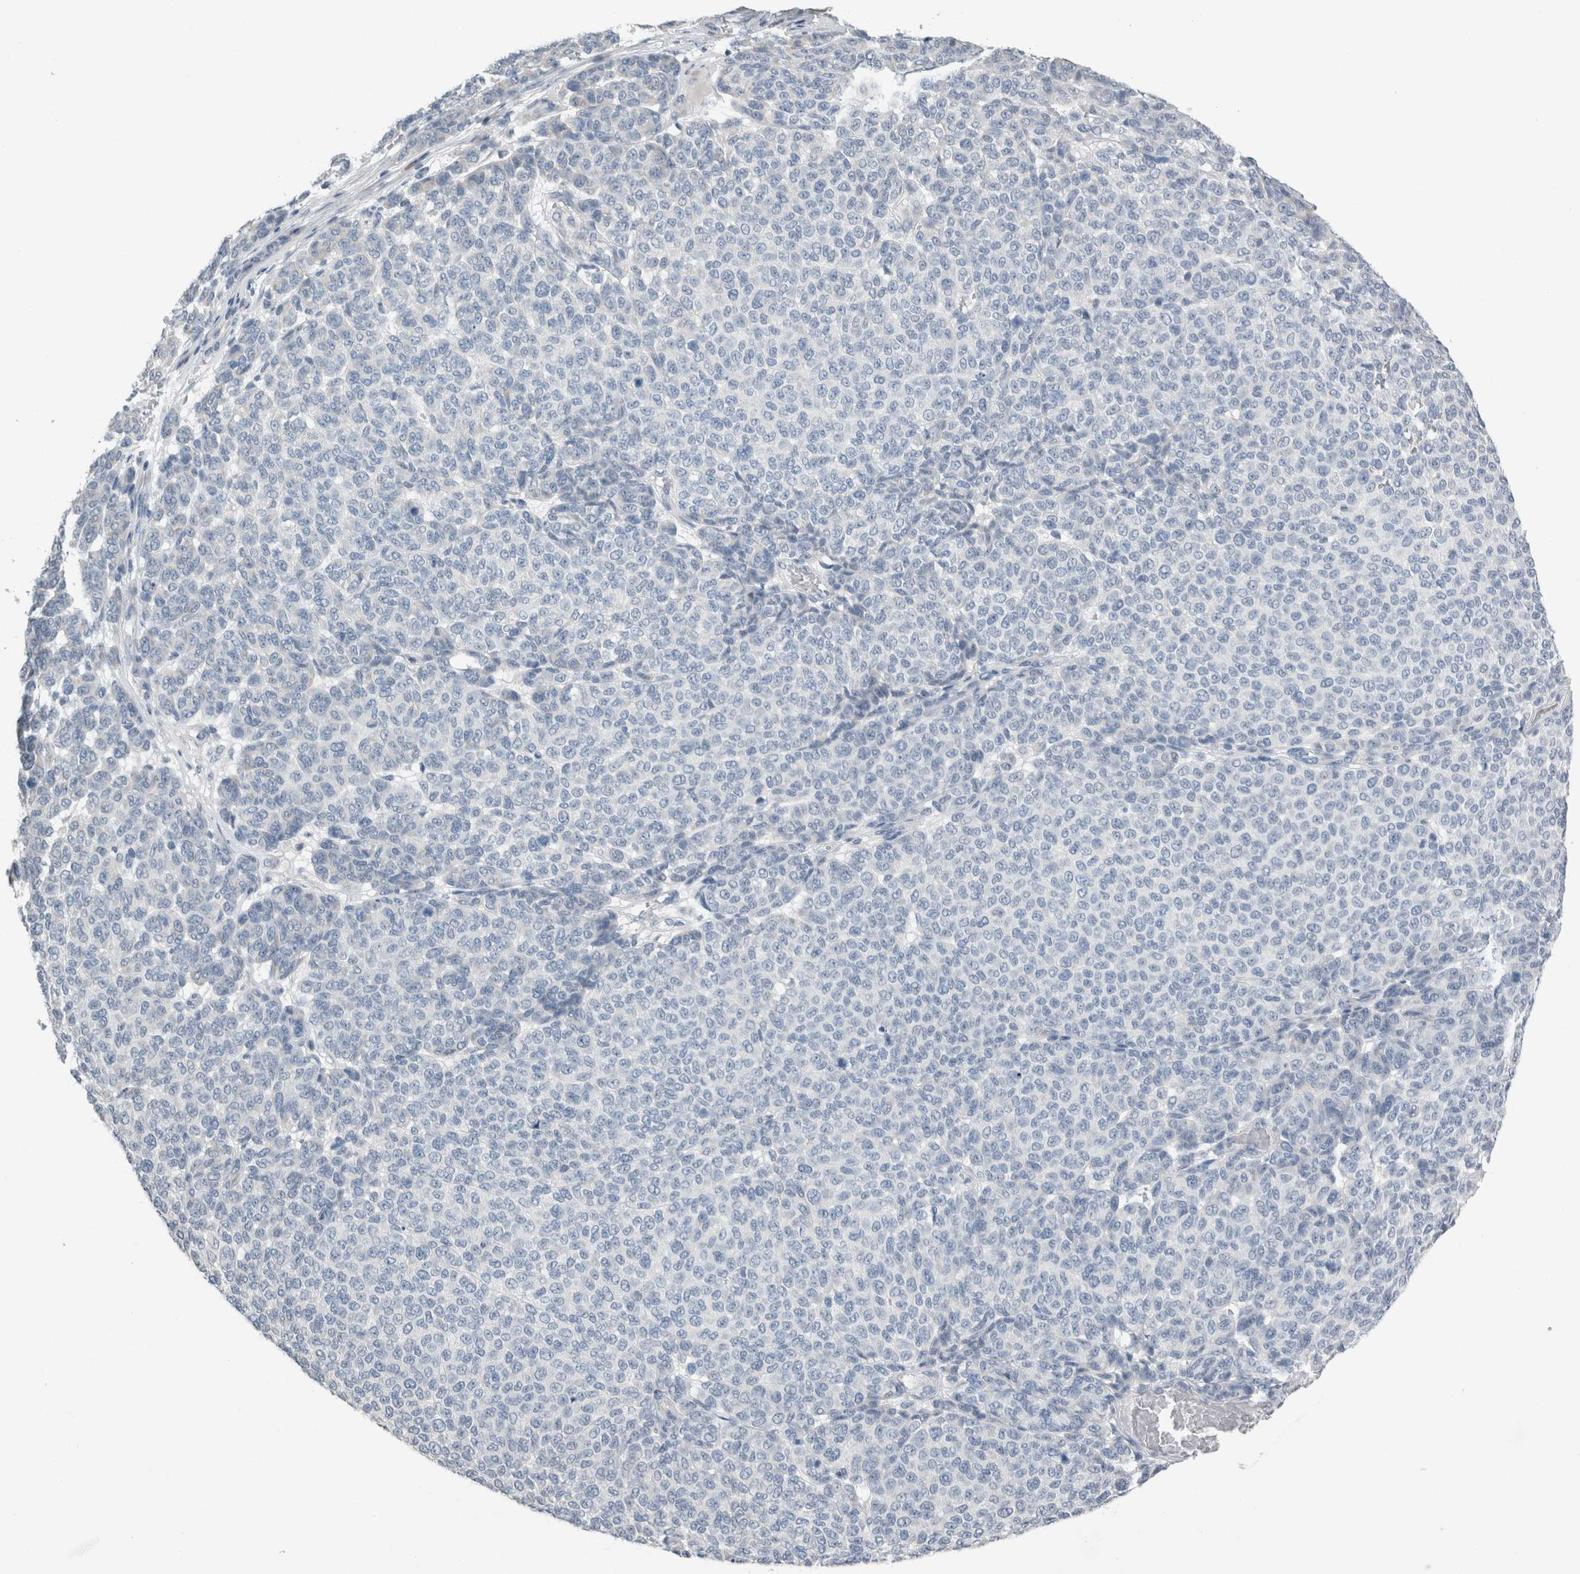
{"staining": {"intensity": "negative", "quantity": "none", "location": "none"}, "tissue": "melanoma", "cell_type": "Tumor cells", "image_type": "cancer", "snomed": [{"axis": "morphology", "description": "Malignant melanoma, NOS"}, {"axis": "topography", "description": "Skin"}], "caption": "DAB immunohistochemical staining of malignant melanoma shows no significant expression in tumor cells.", "gene": "NEFM", "patient": {"sex": "male", "age": 59}}